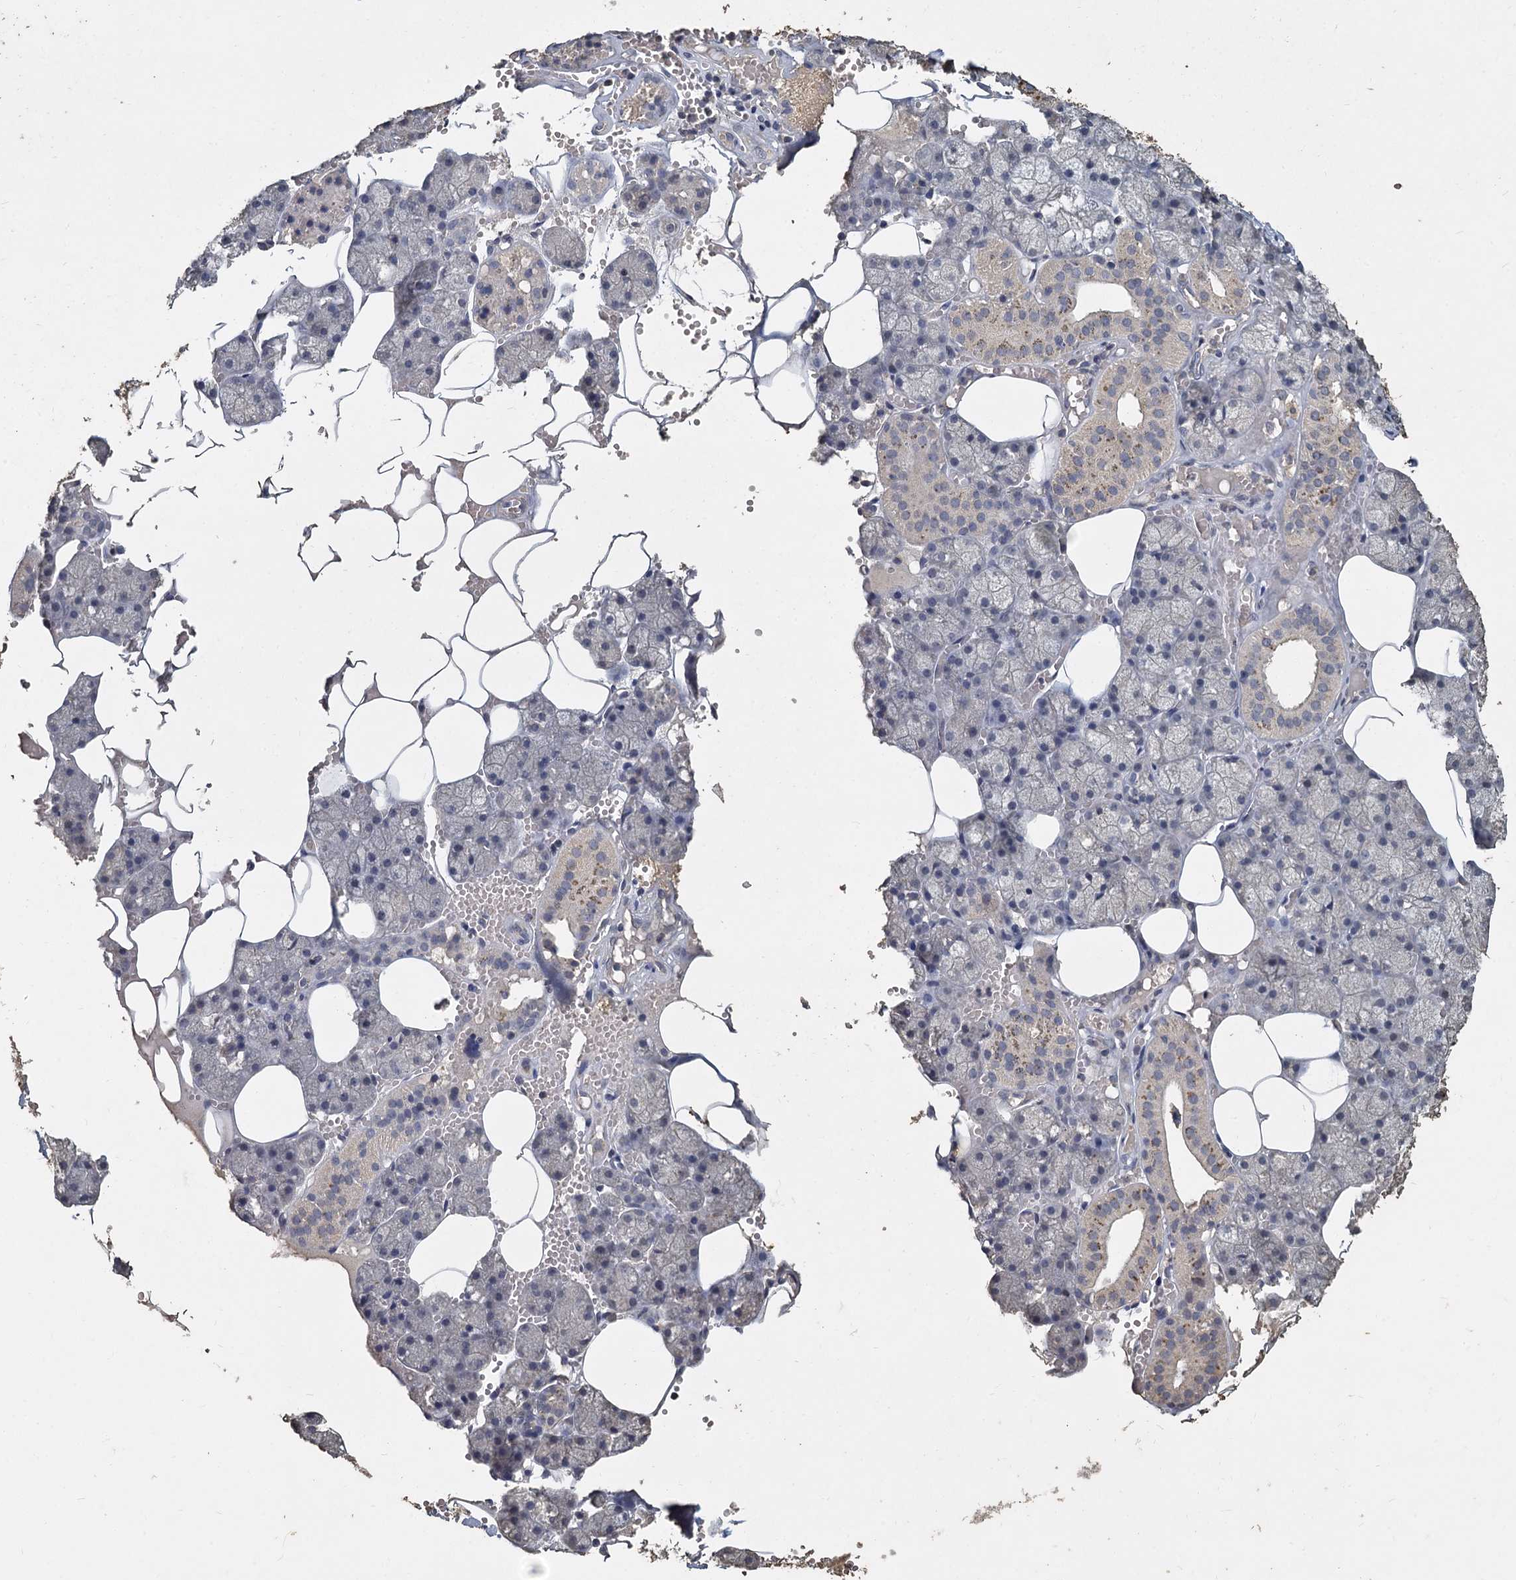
{"staining": {"intensity": "negative", "quantity": "none", "location": "none"}, "tissue": "salivary gland", "cell_type": "Glandular cells", "image_type": "normal", "snomed": [{"axis": "morphology", "description": "Normal tissue, NOS"}, {"axis": "topography", "description": "Salivary gland"}], "caption": "DAB (3,3'-diaminobenzidine) immunohistochemical staining of unremarkable human salivary gland reveals no significant expression in glandular cells. (IHC, brightfield microscopy, high magnification).", "gene": "CCDC61", "patient": {"sex": "male", "age": 62}}